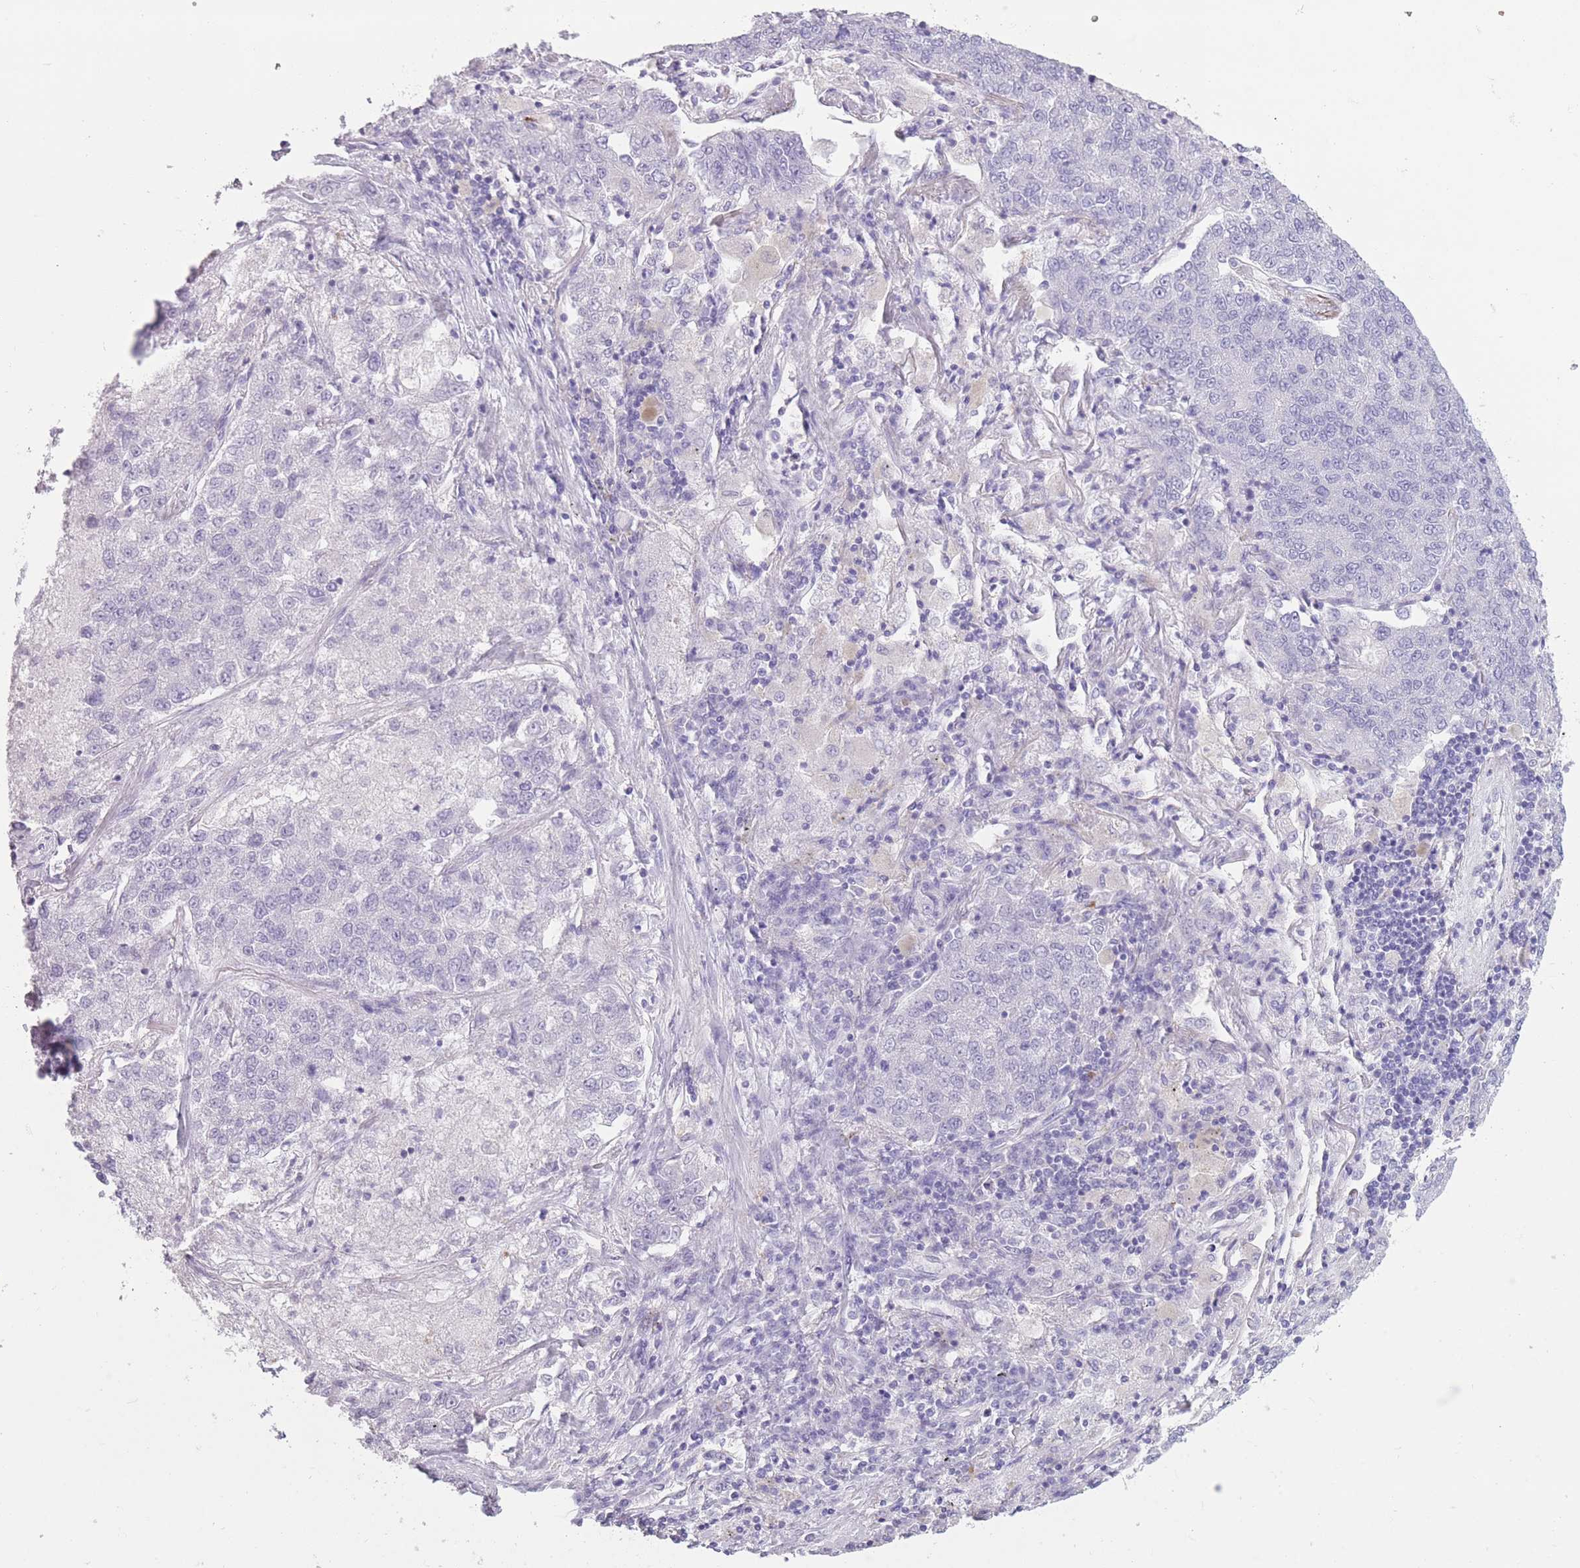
{"staining": {"intensity": "negative", "quantity": "none", "location": "none"}, "tissue": "lung cancer", "cell_type": "Tumor cells", "image_type": "cancer", "snomed": [{"axis": "morphology", "description": "Adenocarcinoma, NOS"}, {"axis": "topography", "description": "Lung"}], "caption": "High power microscopy micrograph of an IHC micrograph of lung adenocarcinoma, revealing no significant expression in tumor cells. (Immunohistochemistry, brightfield microscopy, high magnification).", "gene": "OR7C1", "patient": {"sex": "male", "age": 49}}